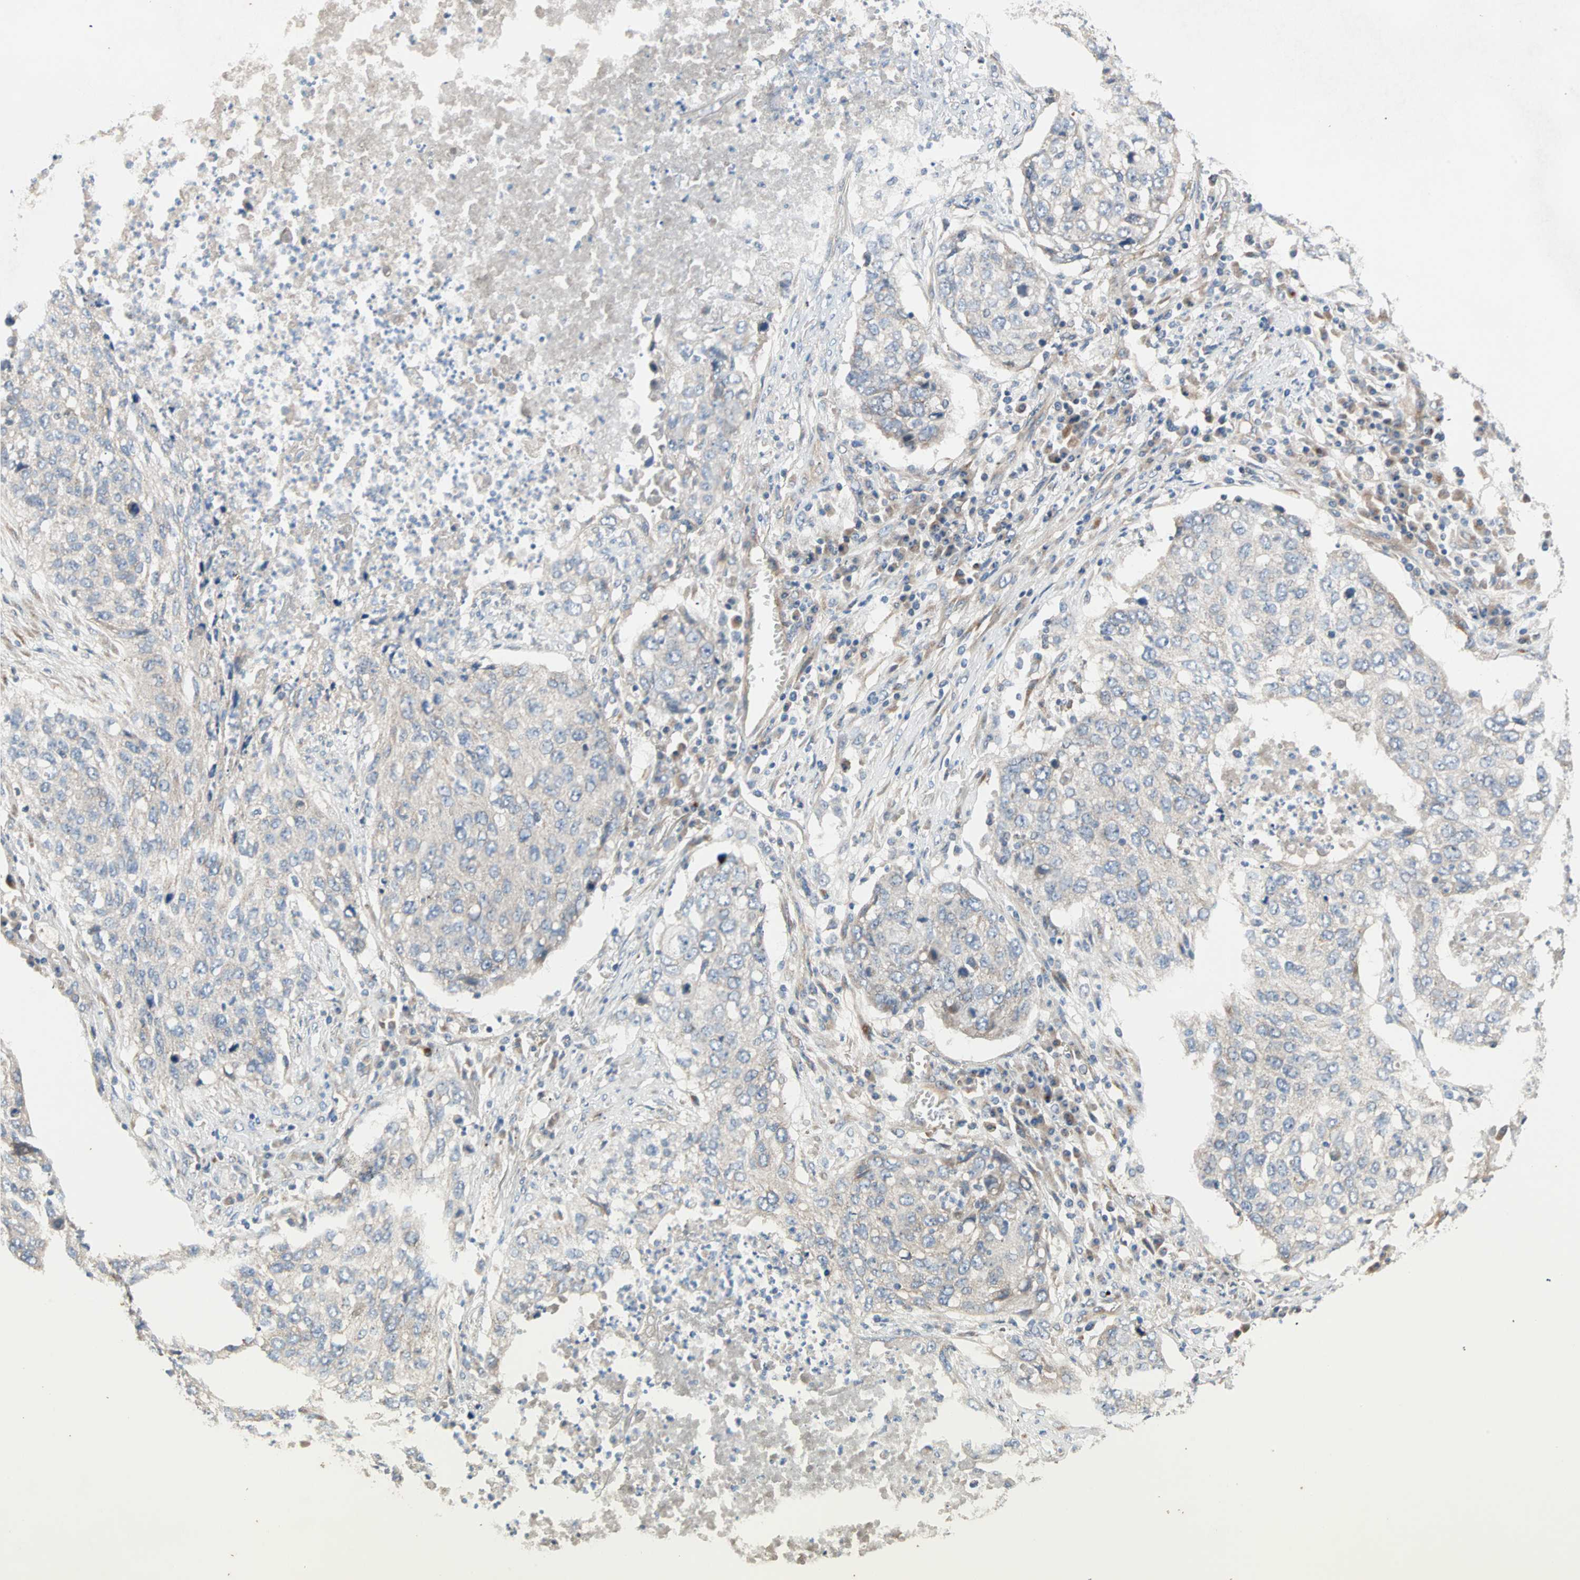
{"staining": {"intensity": "weak", "quantity": "<25%", "location": "cytoplasmic/membranous"}, "tissue": "lung cancer", "cell_type": "Tumor cells", "image_type": "cancer", "snomed": [{"axis": "morphology", "description": "Squamous cell carcinoma, NOS"}, {"axis": "topography", "description": "Lung"}], "caption": "A high-resolution histopathology image shows immunohistochemistry (IHC) staining of lung cancer, which shows no significant positivity in tumor cells.", "gene": "PDE8A", "patient": {"sex": "female", "age": 63}}